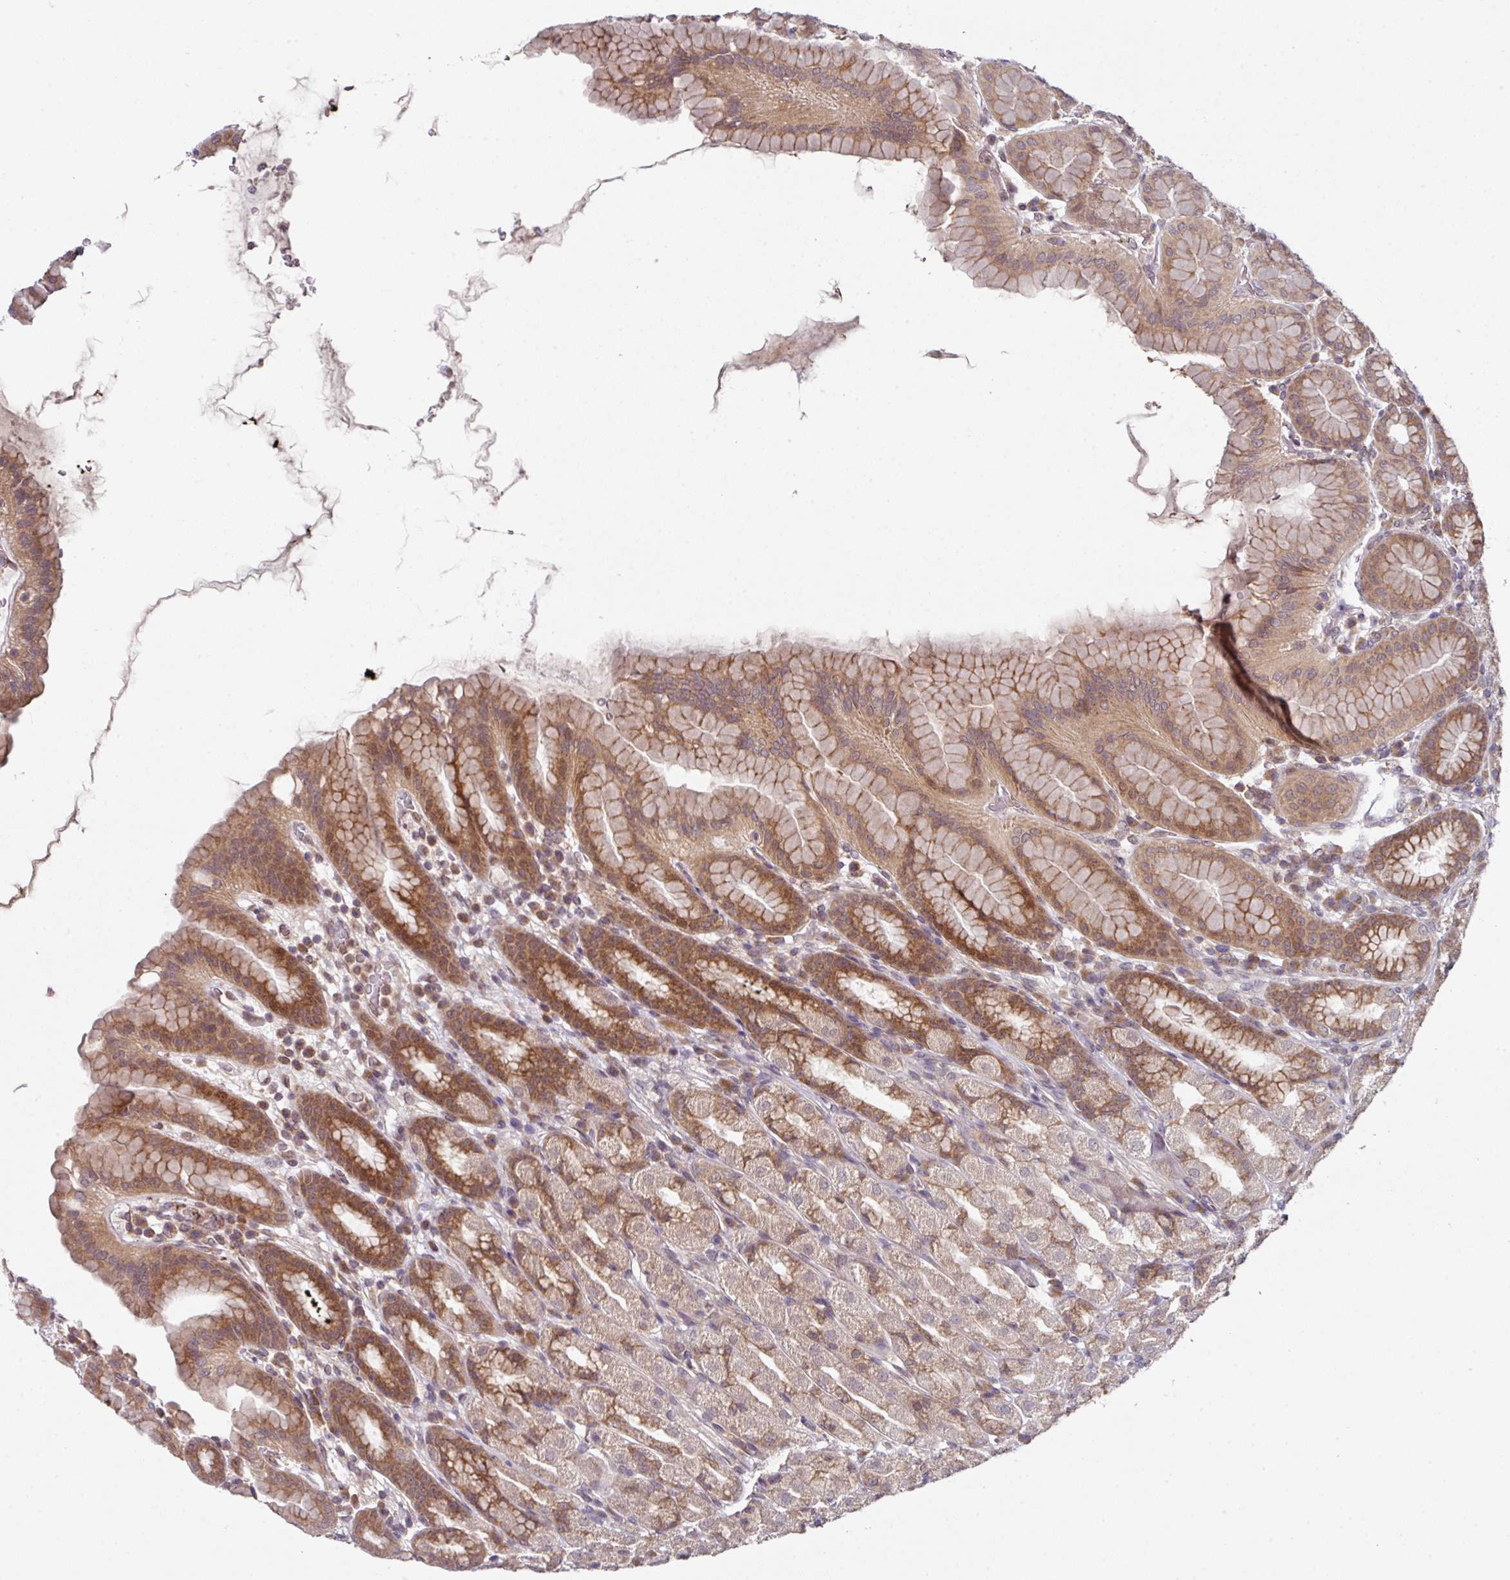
{"staining": {"intensity": "moderate", "quantity": ">75%", "location": "cytoplasmic/membranous,nuclear"}, "tissue": "stomach", "cell_type": "Glandular cells", "image_type": "normal", "snomed": [{"axis": "morphology", "description": "Normal tissue, NOS"}, {"axis": "topography", "description": "Stomach, upper"}, {"axis": "topography", "description": "Stomach"}], "caption": "Immunohistochemistry (DAB (3,3'-diaminobenzidine)) staining of unremarkable human stomach displays moderate cytoplasmic/membranous,nuclear protein positivity in approximately >75% of glandular cells. (Stains: DAB (3,3'-diaminobenzidine) in brown, nuclei in blue, Microscopy: brightfield microscopy at high magnification).", "gene": "CAMLG", "patient": {"sex": "male", "age": 68}}